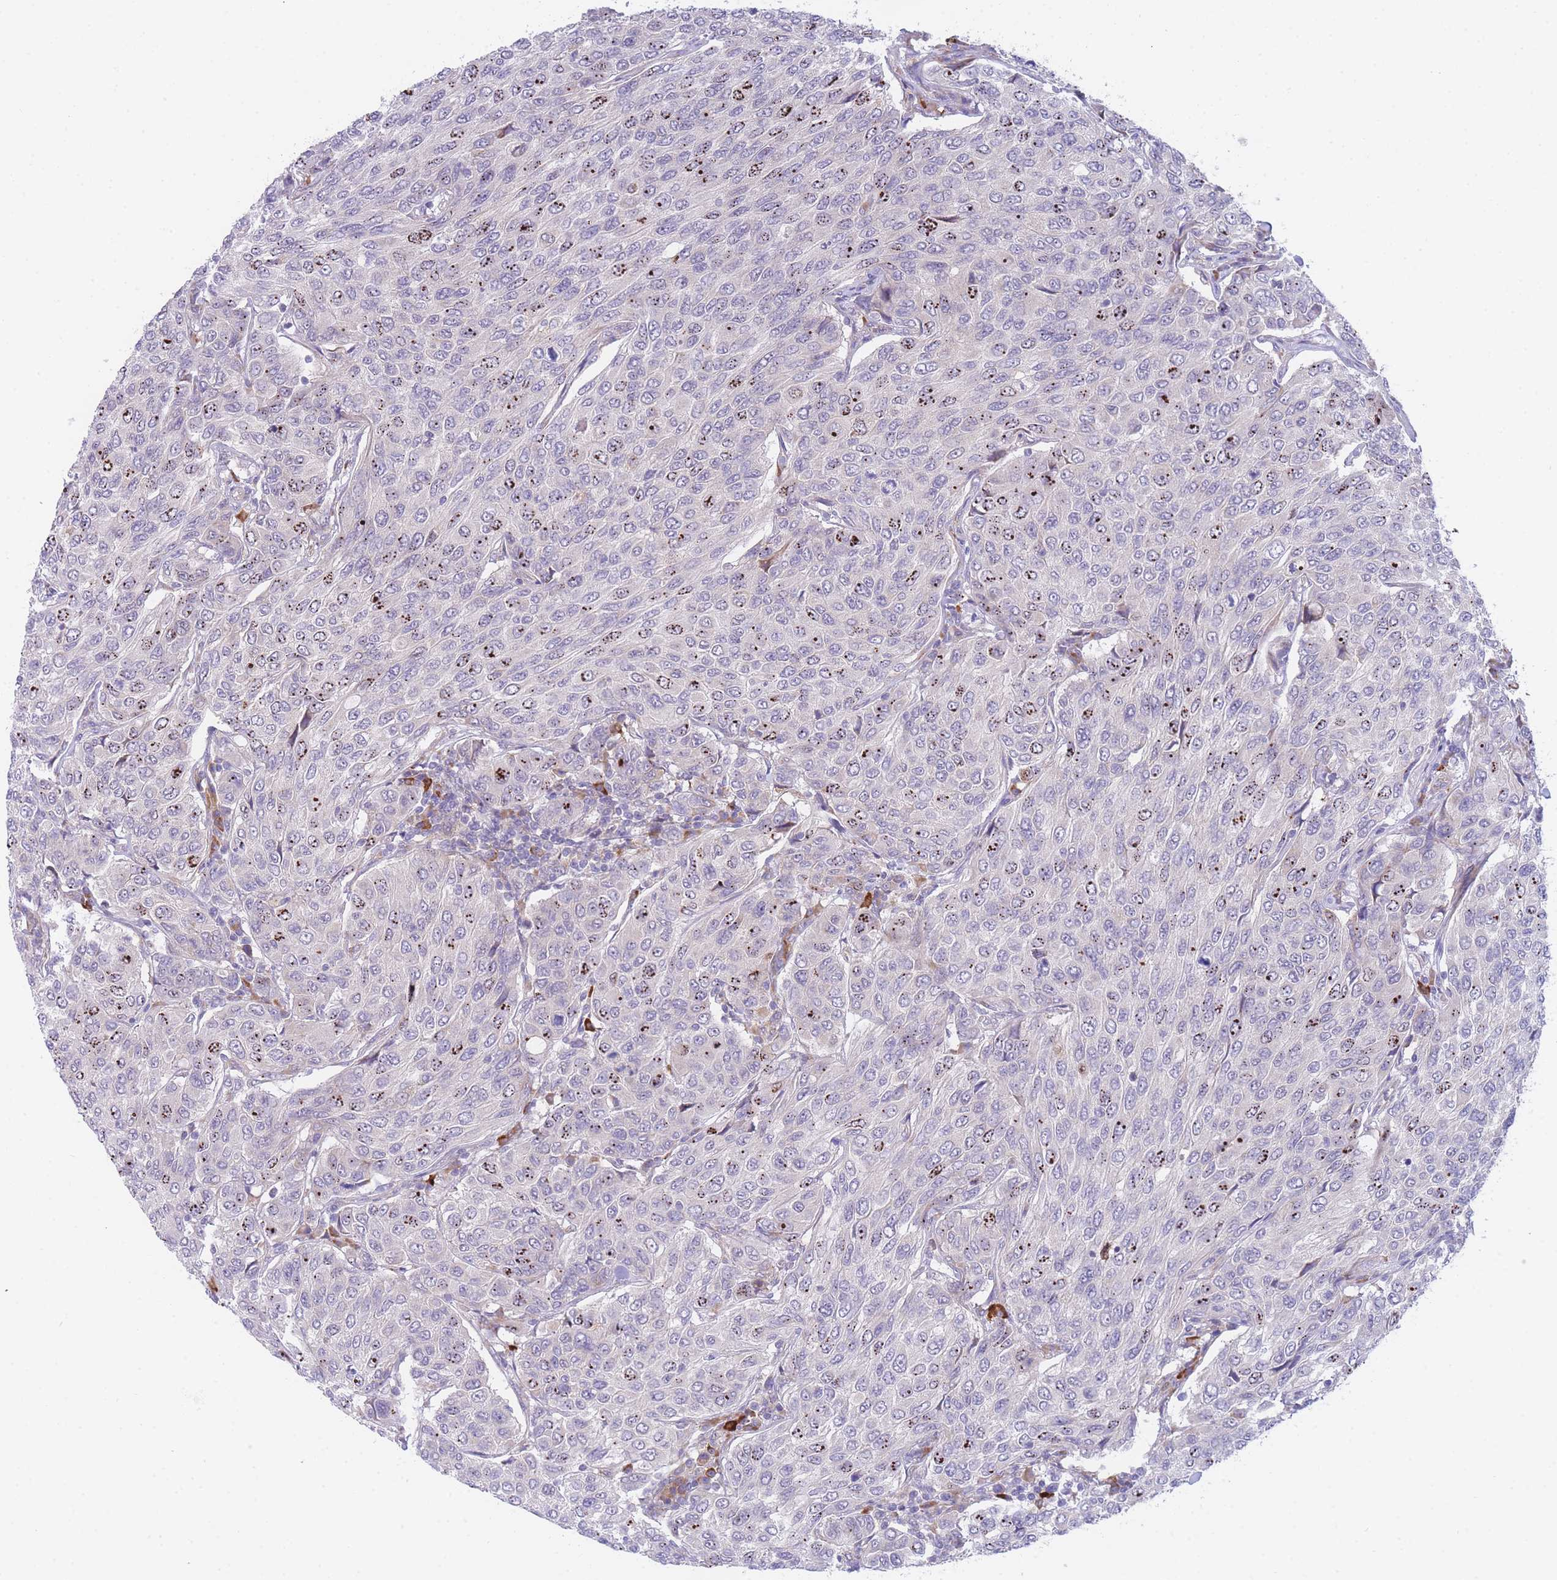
{"staining": {"intensity": "negative", "quantity": "none", "location": "none"}, "tissue": "breast cancer", "cell_type": "Tumor cells", "image_type": "cancer", "snomed": [{"axis": "morphology", "description": "Duct carcinoma"}, {"axis": "topography", "description": "Breast"}], "caption": "This is a histopathology image of immunohistochemistry staining of breast cancer, which shows no expression in tumor cells.", "gene": "ZNF510", "patient": {"sex": "female", "age": 55}}